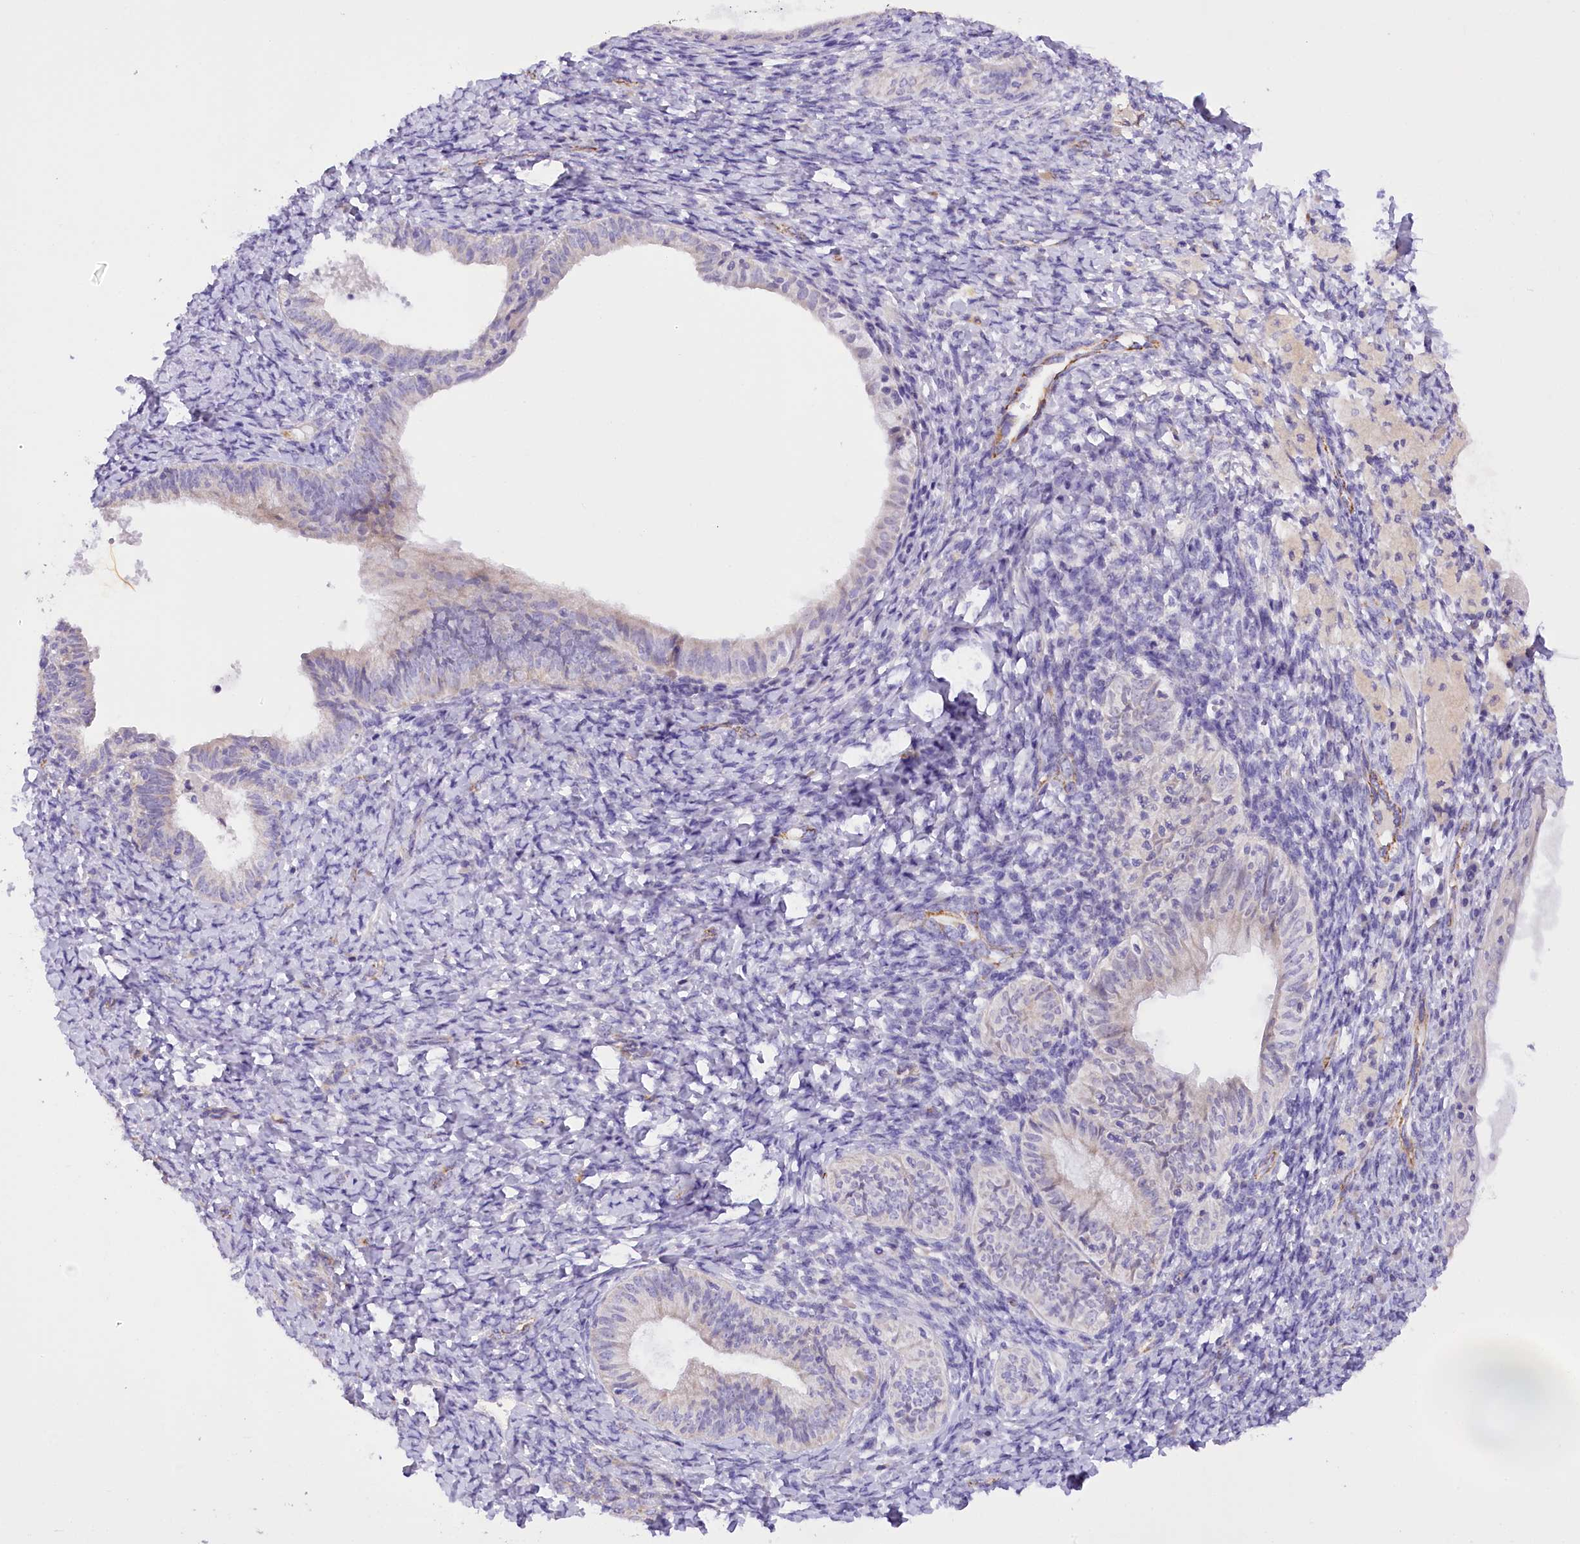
{"staining": {"intensity": "negative", "quantity": "none", "location": "none"}, "tissue": "endometrium", "cell_type": "Cells in endometrial stroma", "image_type": "normal", "snomed": [{"axis": "morphology", "description": "Normal tissue, NOS"}, {"axis": "topography", "description": "Endometrium"}], "caption": "IHC histopathology image of normal endometrium stained for a protein (brown), which shows no staining in cells in endometrial stroma. (Immunohistochemistry (ihc), brightfield microscopy, high magnification).", "gene": "DCUN1D1", "patient": {"sex": "female", "age": 72}}